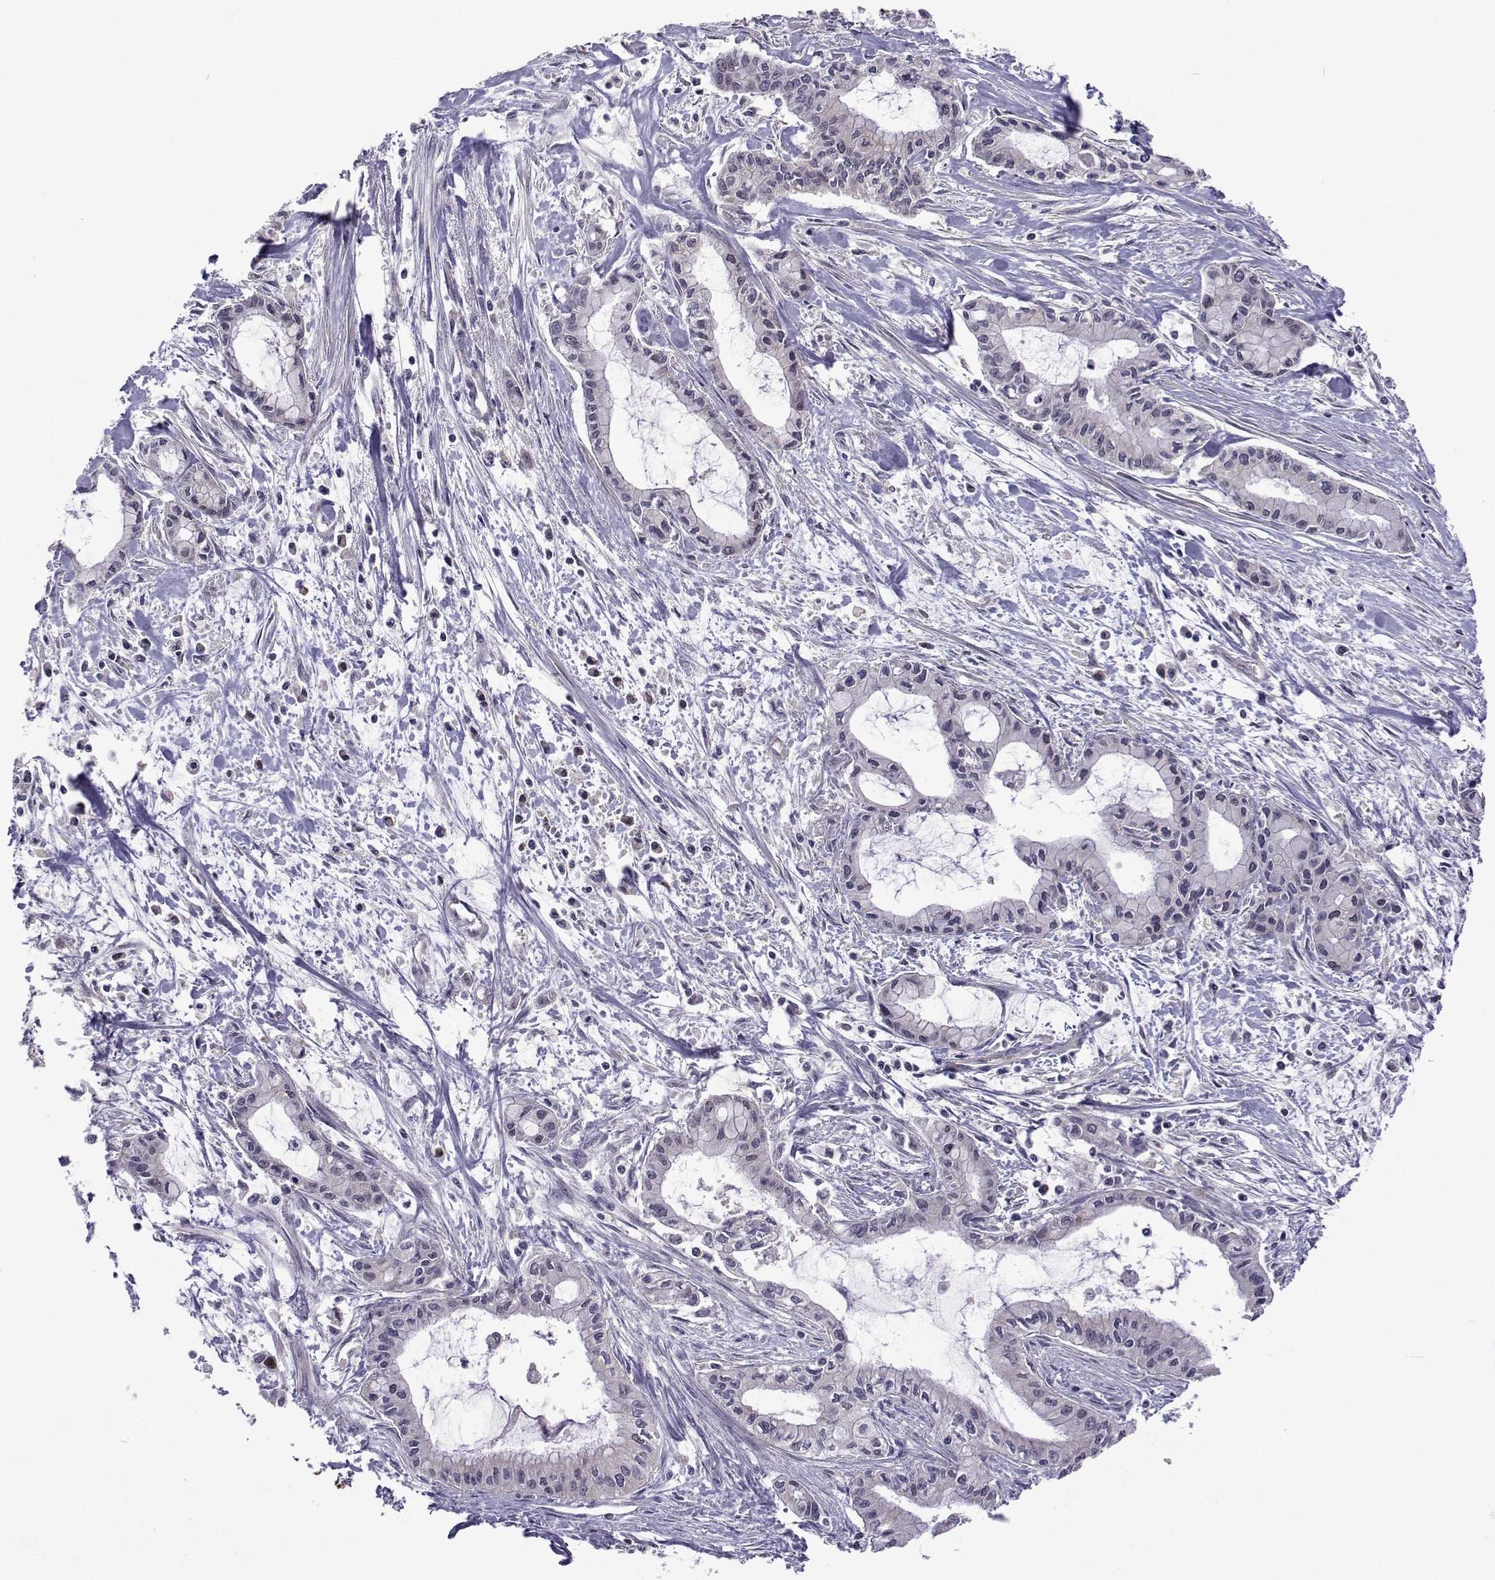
{"staining": {"intensity": "negative", "quantity": "none", "location": "none"}, "tissue": "pancreatic cancer", "cell_type": "Tumor cells", "image_type": "cancer", "snomed": [{"axis": "morphology", "description": "Adenocarcinoma, NOS"}, {"axis": "topography", "description": "Pancreas"}], "caption": "Tumor cells are negative for protein expression in human pancreatic adenocarcinoma.", "gene": "DHTKD1", "patient": {"sex": "male", "age": 48}}